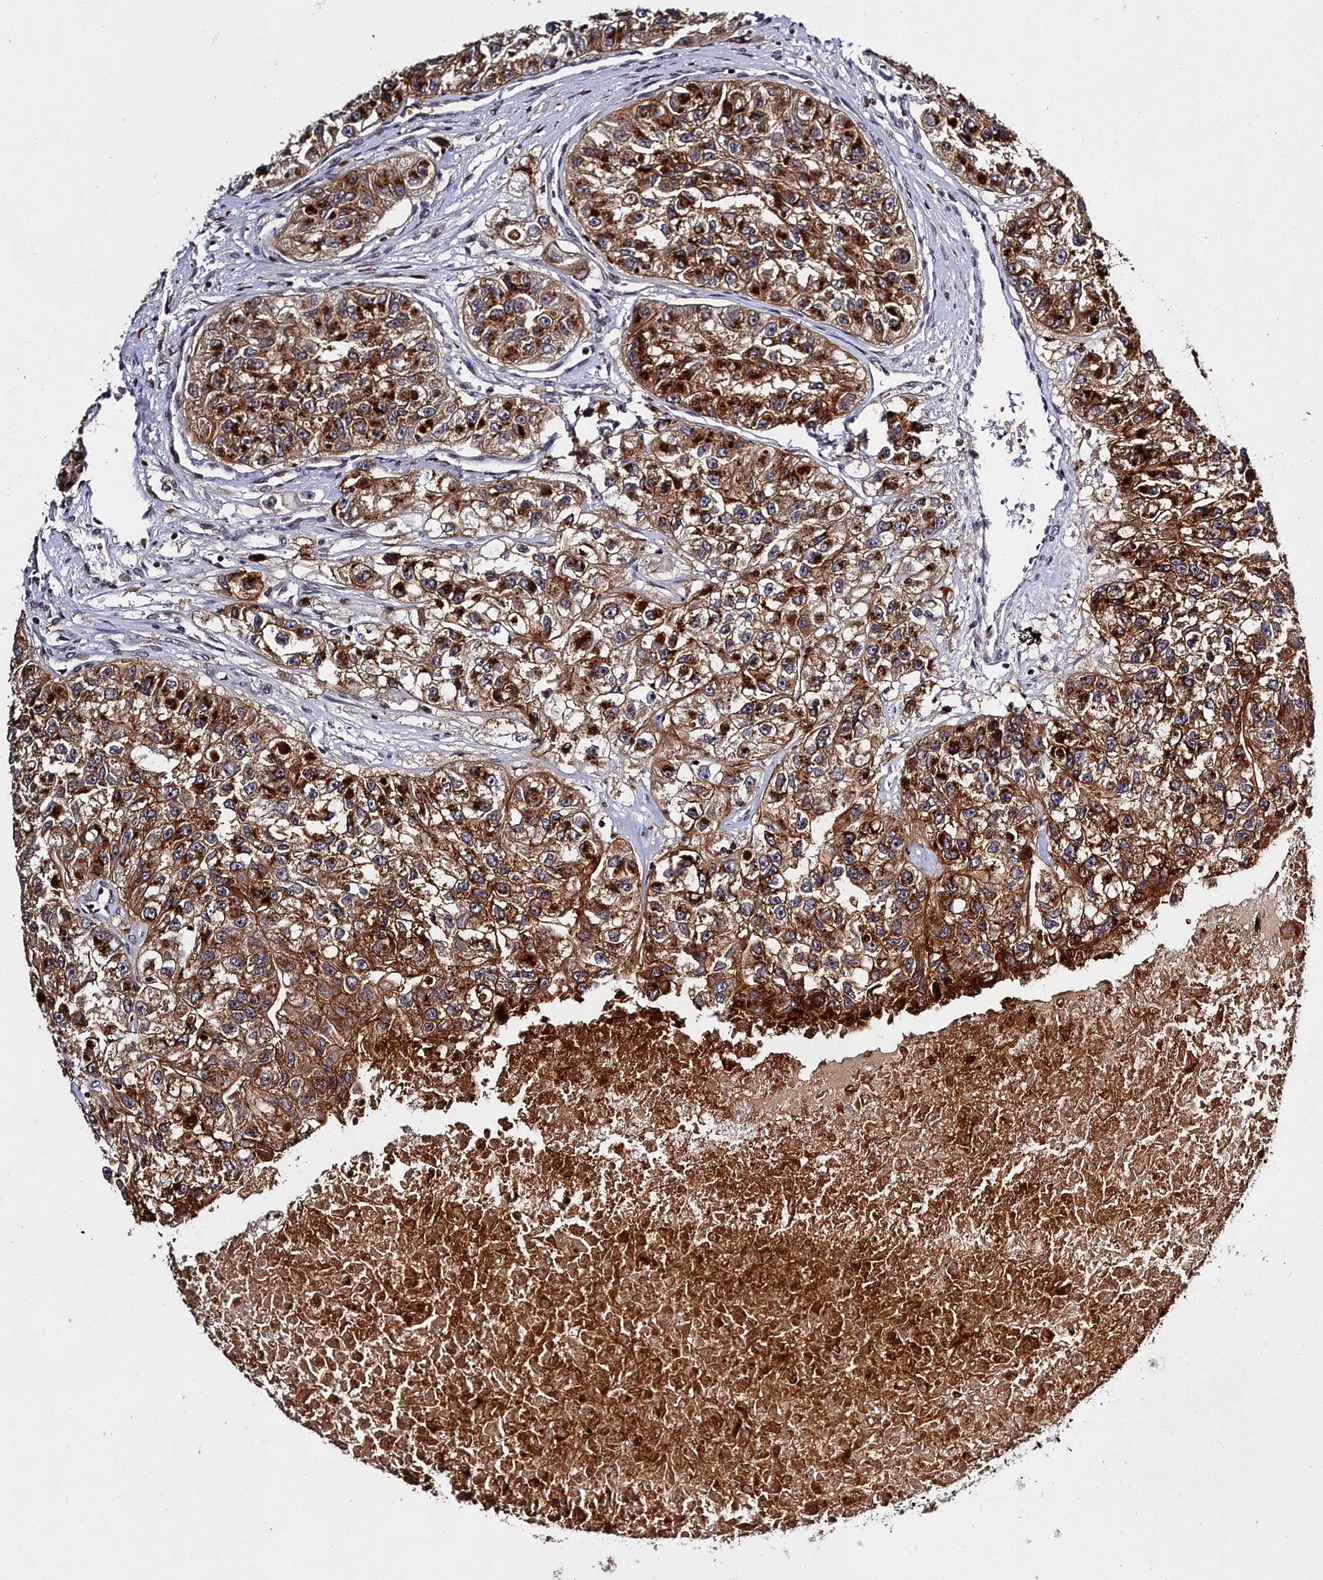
{"staining": {"intensity": "strong", "quantity": ">75%", "location": "cytoplasmic/membranous"}, "tissue": "renal cancer", "cell_type": "Tumor cells", "image_type": "cancer", "snomed": [{"axis": "morphology", "description": "Adenocarcinoma, NOS"}, {"axis": "topography", "description": "Kidney"}], "caption": "An immunohistochemistry (IHC) histopathology image of neoplastic tissue is shown. Protein staining in brown shows strong cytoplasmic/membranous positivity in adenocarcinoma (renal) within tumor cells. Nuclei are stained in blue.", "gene": "FZD4", "patient": {"sex": "male", "age": 63}}